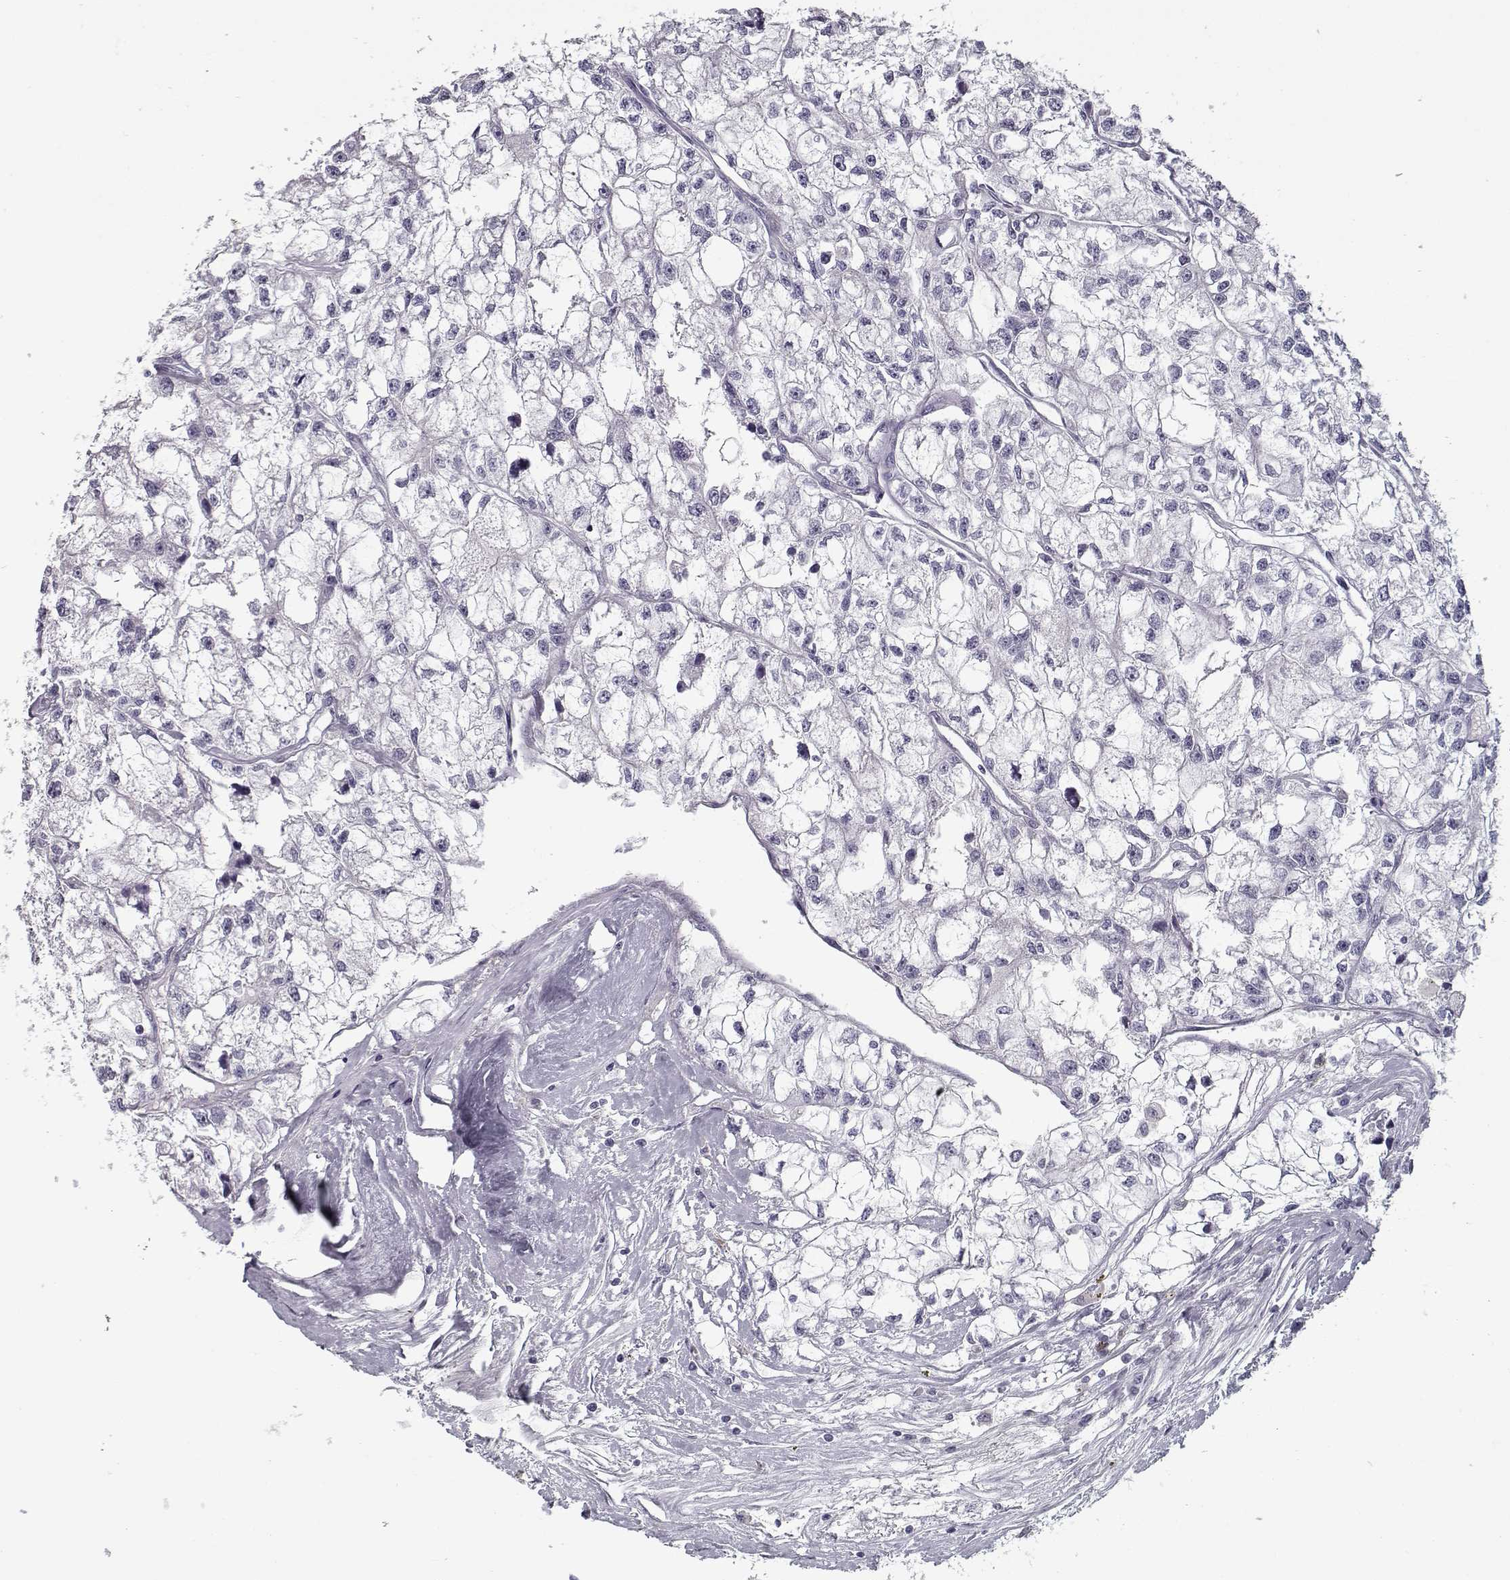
{"staining": {"intensity": "negative", "quantity": "none", "location": "none"}, "tissue": "renal cancer", "cell_type": "Tumor cells", "image_type": "cancer", "snomed": [{"axis": "morphology", "description": "Adenocarcinoma, NOS"}, {"axis": "topography", "description": "Kidney"}], "caption": "Image shows no significant protein staining in tumor cells of renal cancer.", "gene": "CCDC136", "patient": {"sex": "male", "age": 56}}